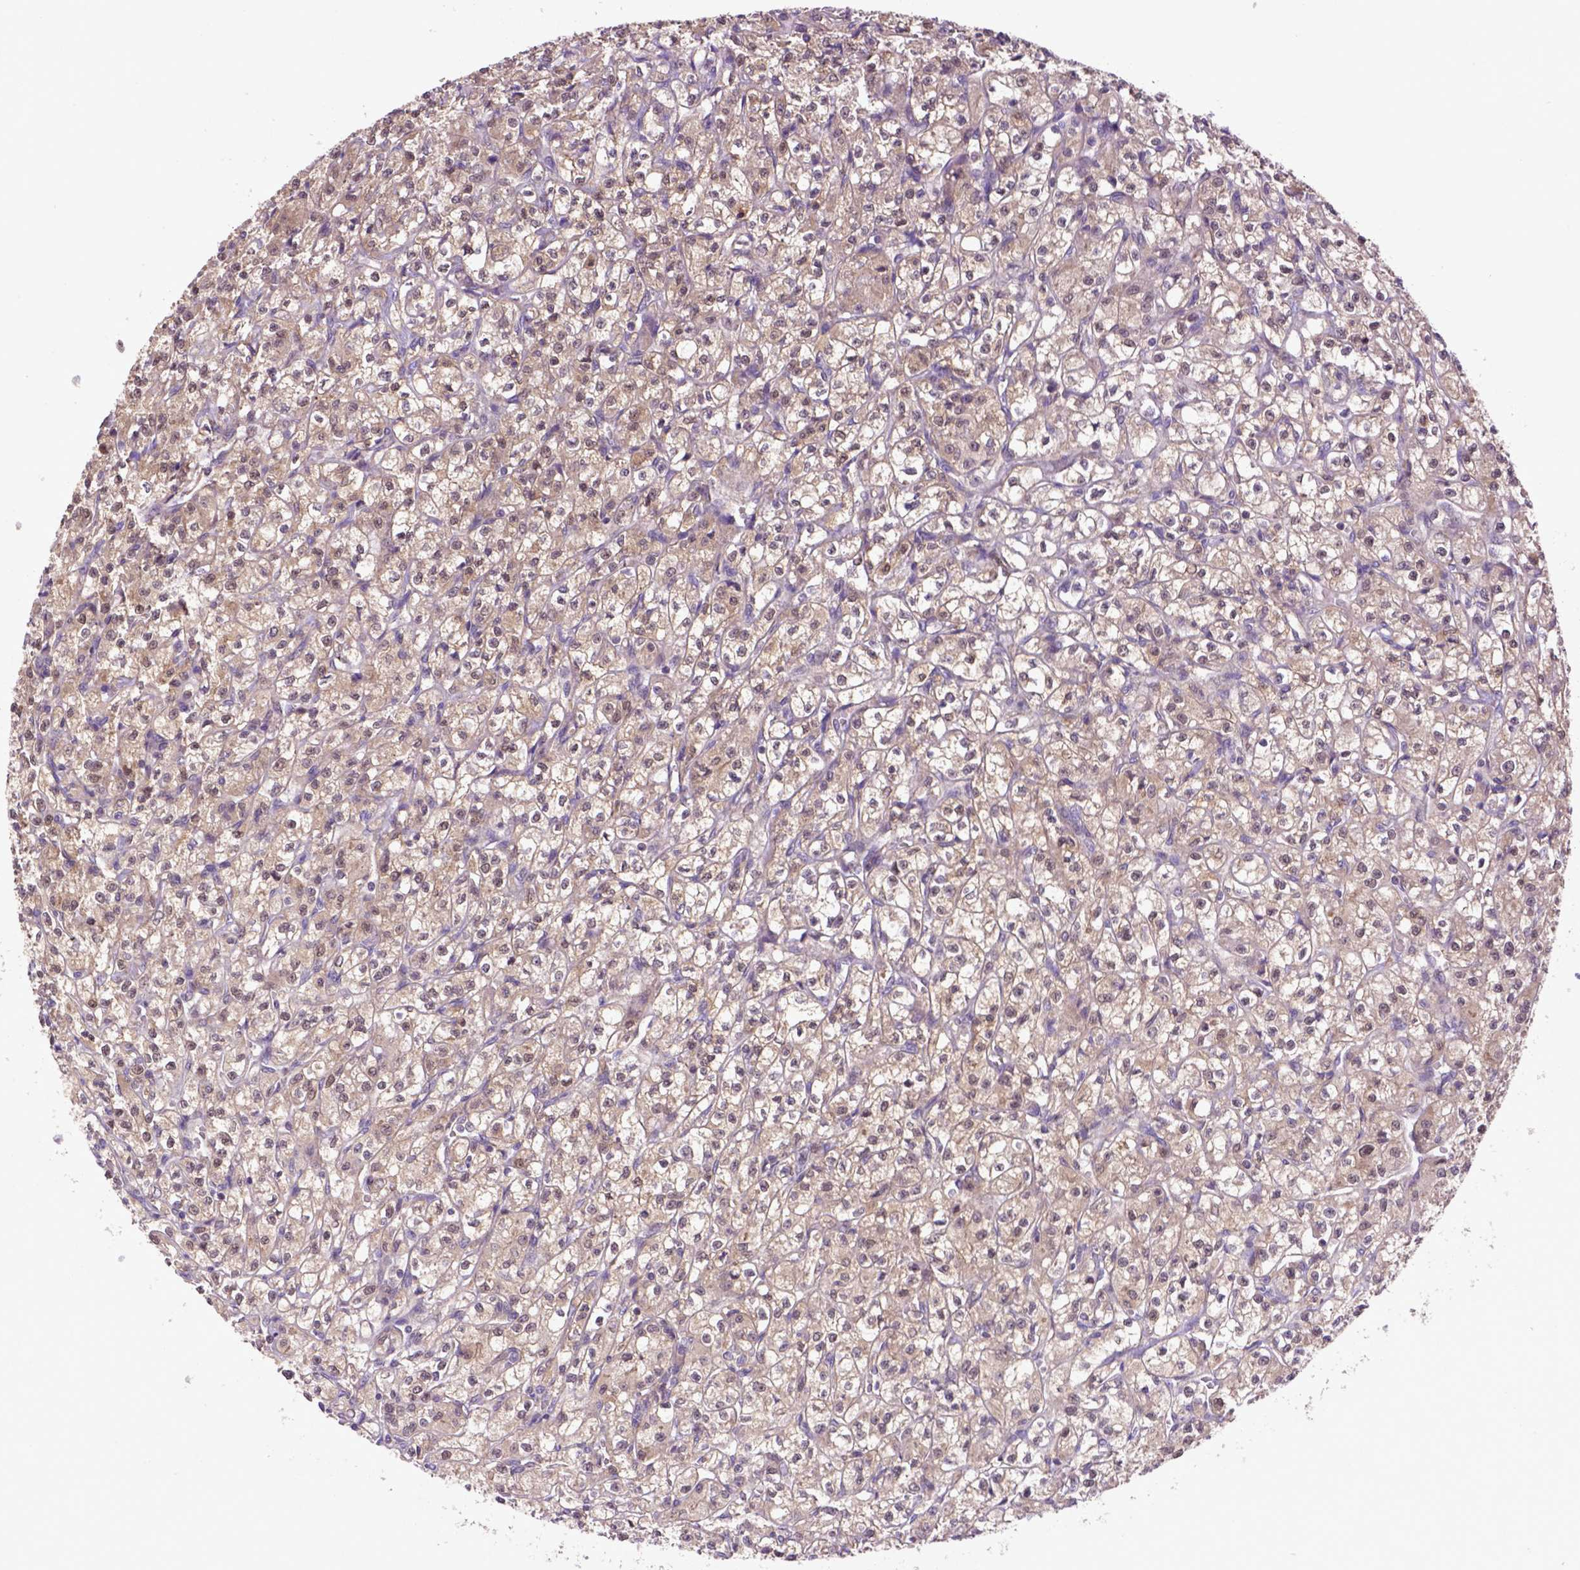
{"staining": {"intensity": "moderate", "quantity": ">75%", "location": "cytoplasmic/membranous"}, "tissue": "renal cancer", "cell_type": "Tumor cells", "image_type": "cancer", "snomed": [{"axis": "morphology", "description": "Adenocarcinoma, NOS"}, {"axis": "topography", "description": "Kidney"}], "caption": "Approximately >75% of tumor cells in human renal cancer (adenocarcinoma) show moderate cytoplasmic/membranous protein expression as visualized by brown immunohistochemical staining.", "gene": "HSPBP1", "patient": {"sex": "female", "age": 70}}